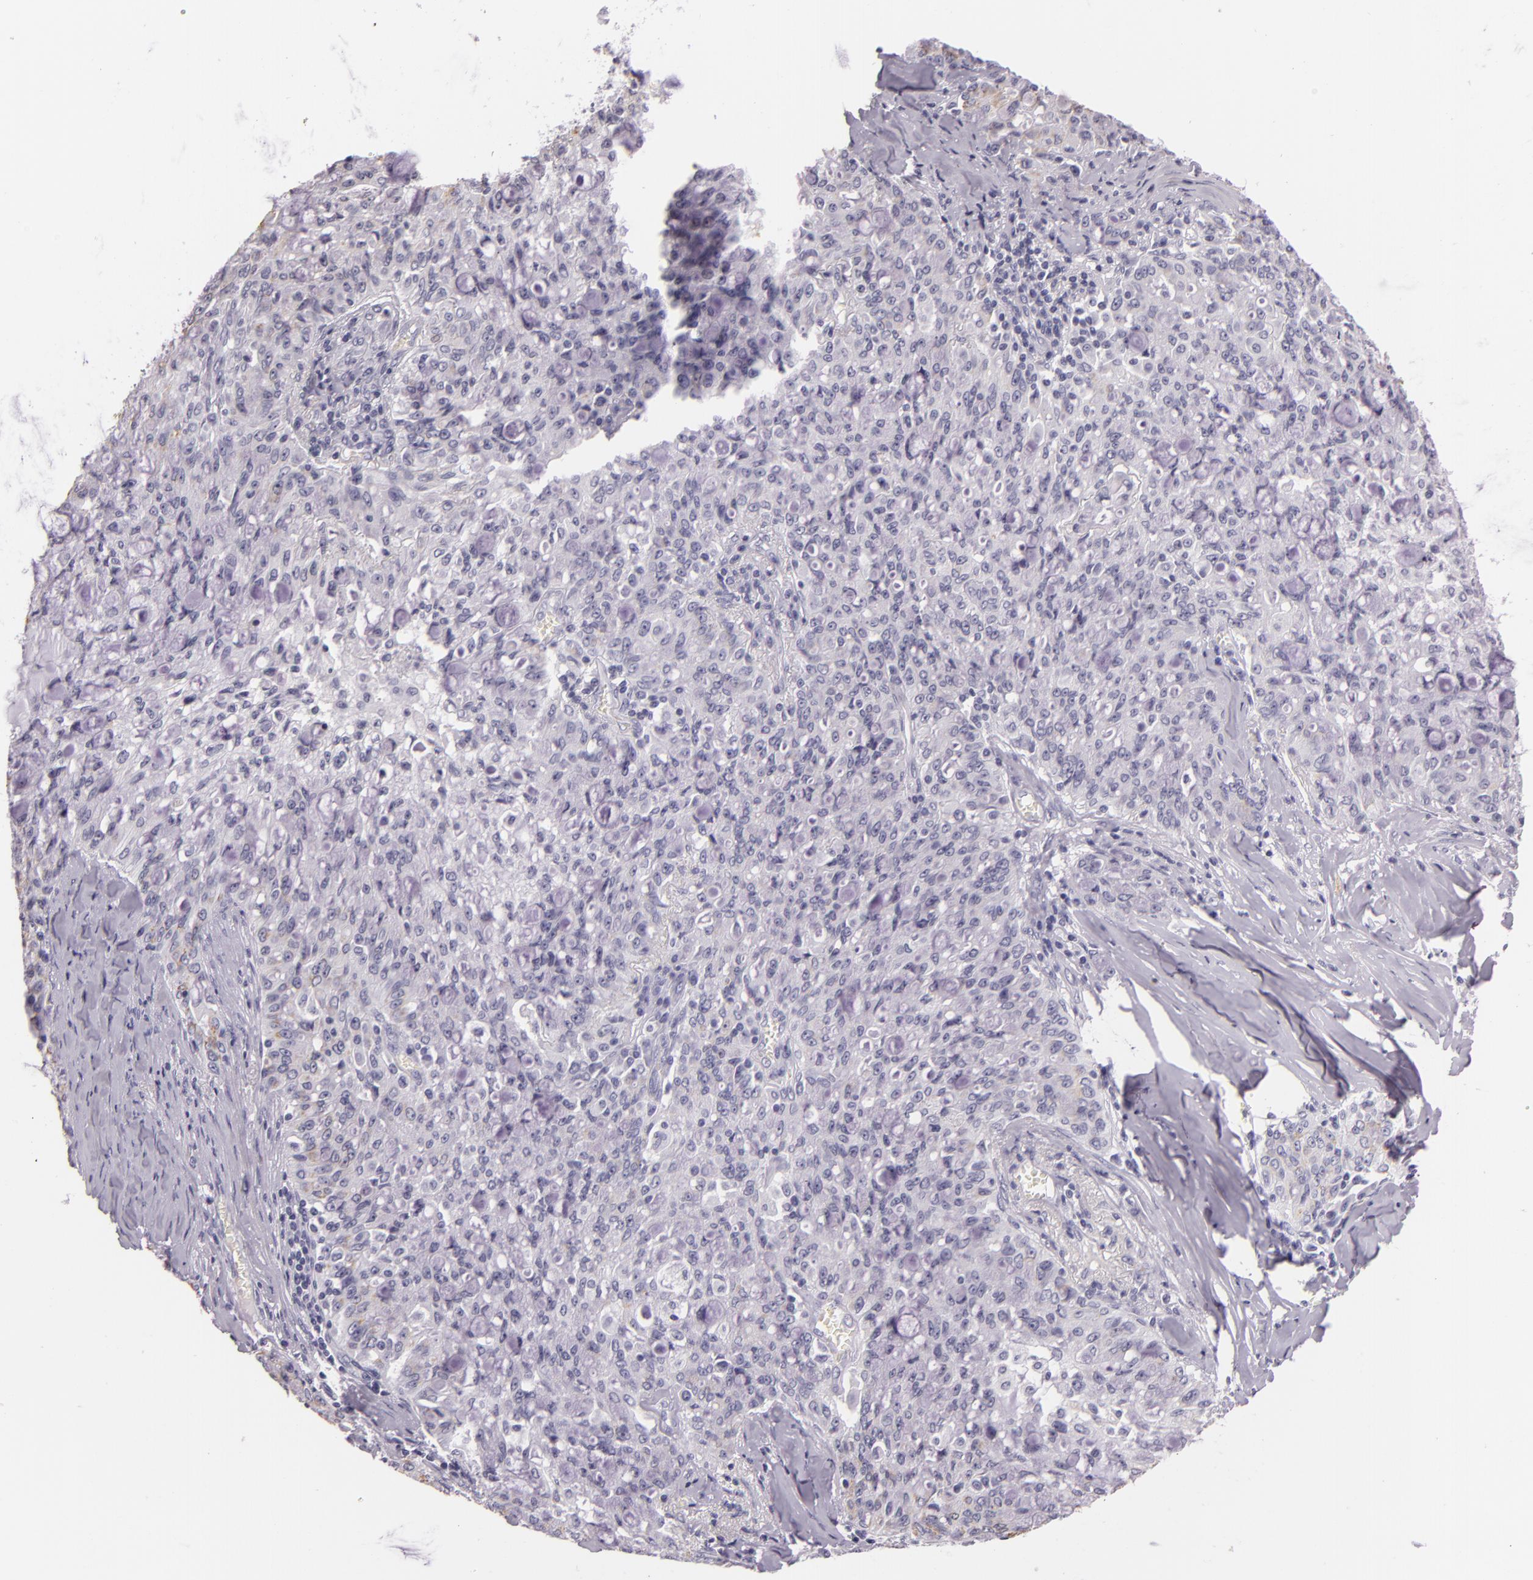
{"staining": {"intensity": "negative", "quantity": "none", "location": "none"}, "tissue": "lung cancer", "cell_type": "Tumor cells", "image_type": "cancer", "snomed": [{"axis": "morphology", "description": "Adenocarcinoma, NOS"}, {"axis": "topography", "description": "Lung"}], "caption": "This is an immunohistochemistry (IHC) histopathology image of lung cancer. There is no expression in tumor cells.", "gene": "DLG4", "patient": {"sex": "female", "age": 44}}